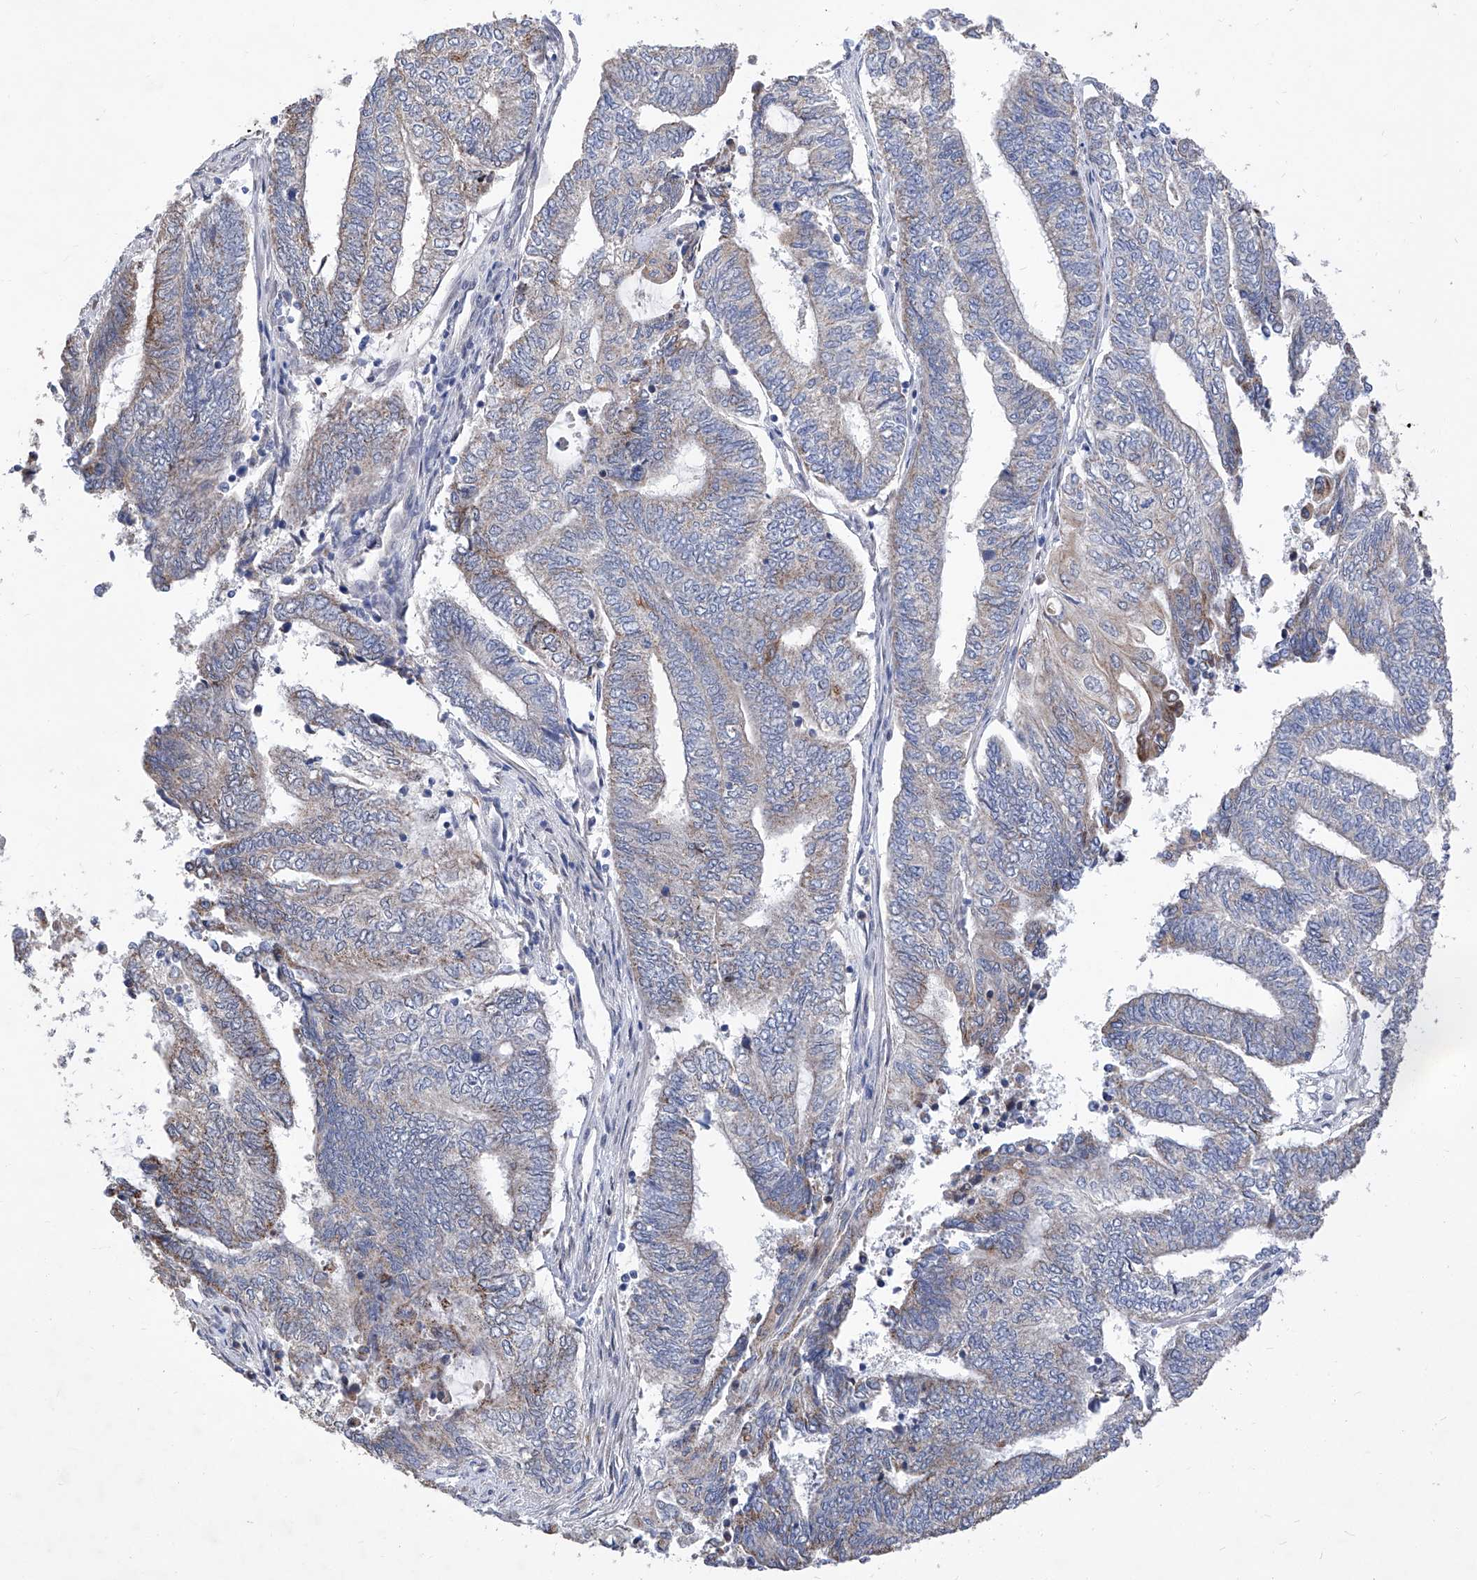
{"staining": {"intensity": "weak", "quantity": "<25%", "location": "cytoplasmic/membranous"}, "tissue": "endometrial cancer", "cell_type": "Tumor cells", "image_type": "cancer", "snomed": [{"axis": "morphology", "description": "Adenocarcinoma, NOS"}, {"axis": "topography", "description": "Uterus"}, {"axis": "topography", "description": "Endometrium"}], "caption": "There is no significant expression in tumor cells of endometrial cancer (adenocarcinoma).", "gene": "FARP2", "patient": {"sex": "female", "age": 70}}